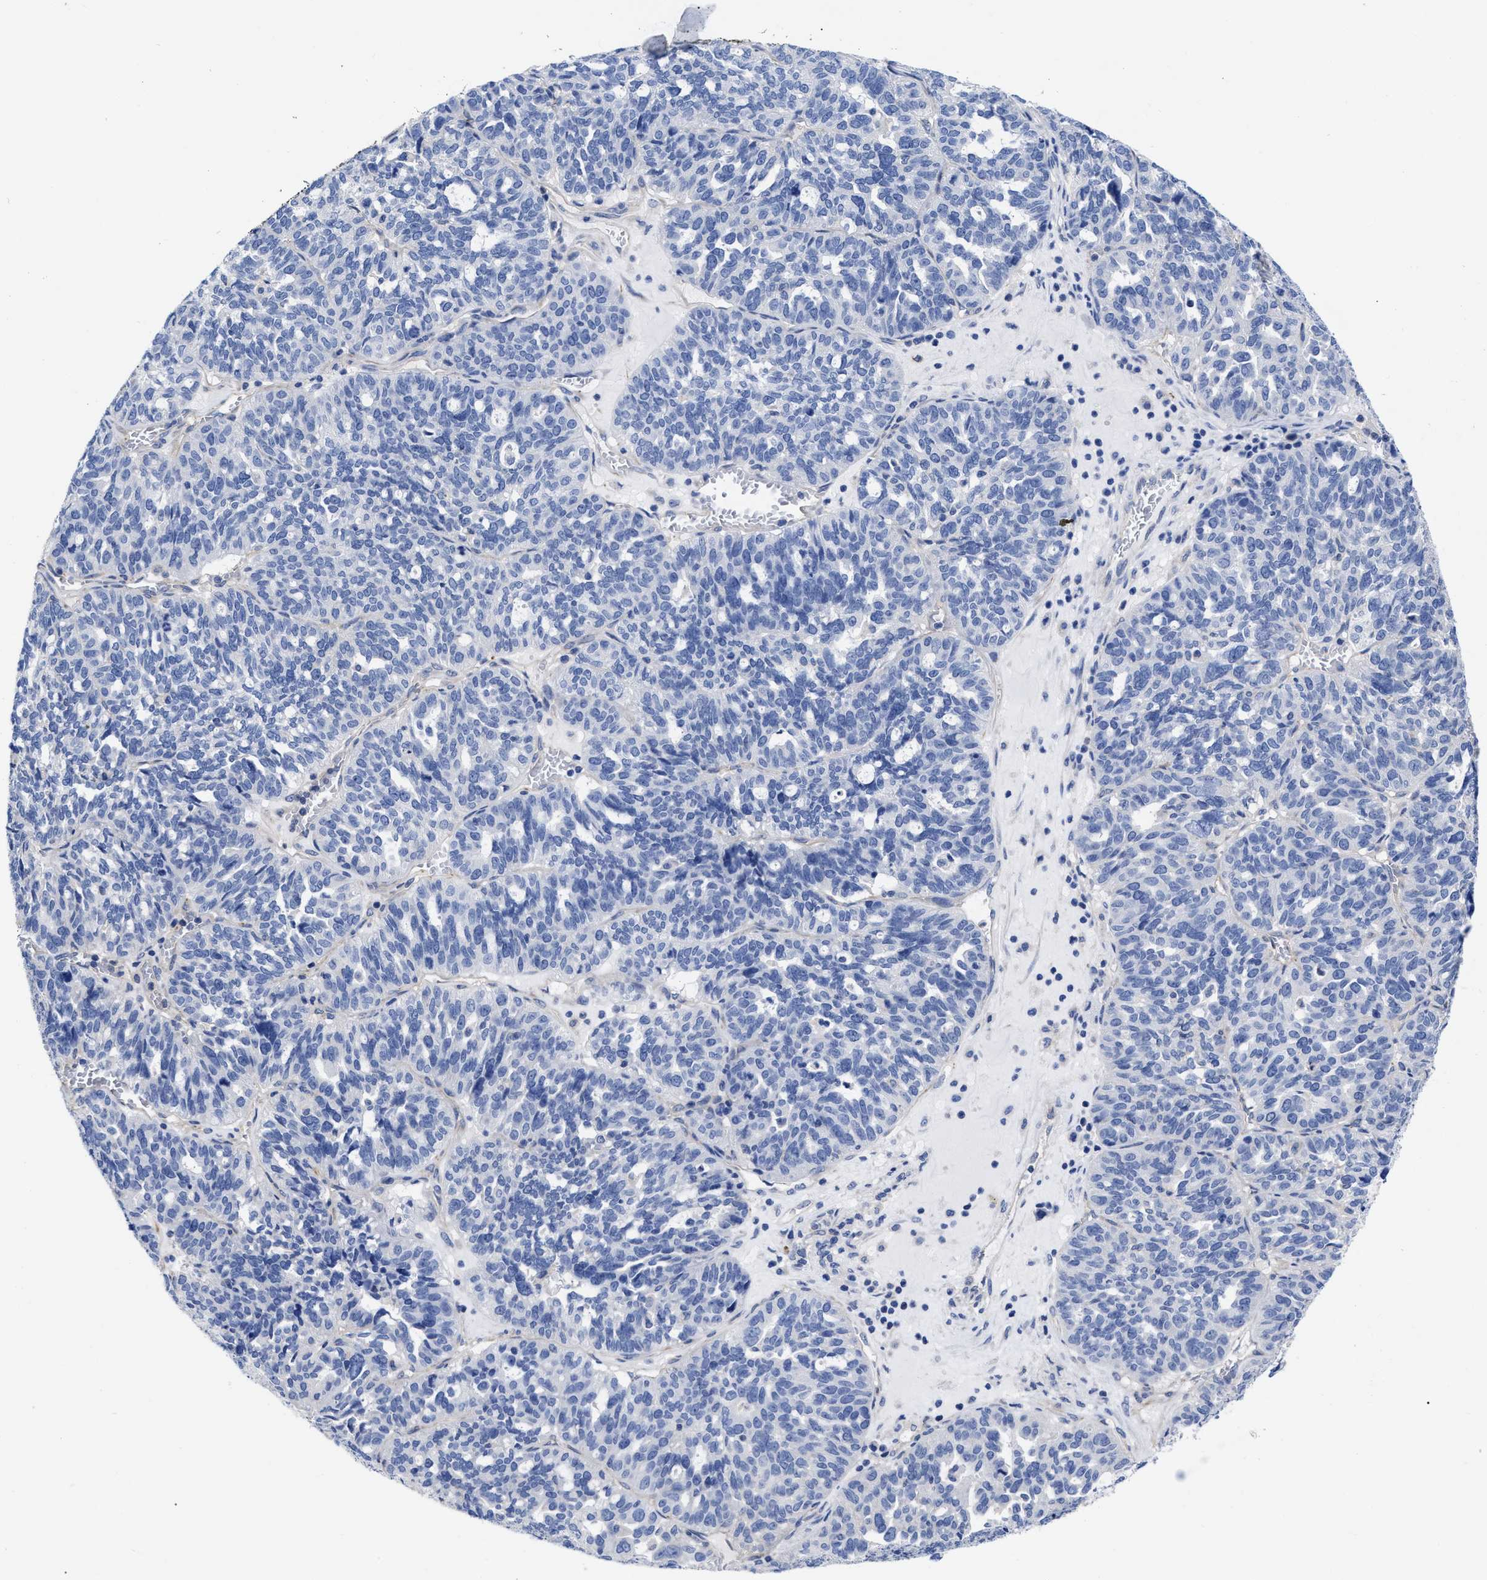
{"staining": {"intensity": "negative", "quantity": "none", "location": "none"}, "tissue": "ovarian cancer", "cell_type": "Tumor cells", "image_type": "cancer", "snomed": [{"axis": "morphology", "description": "Cystadenocarcinoma, serous, NOS"}, {"axis": "topography", "description": "Ovary"}], "caption": "Tumor cells show no significant staining in ovarian cancer. (Stains: DAB (3,3'-diaminobenzidine) immunohistochemistry (IHC) with hematoxylin counter stain, Microscopy: brightfield microscopy at high magnification).", "gene": "IRAG2", "patient": {"sex": "female", "age": 59}}